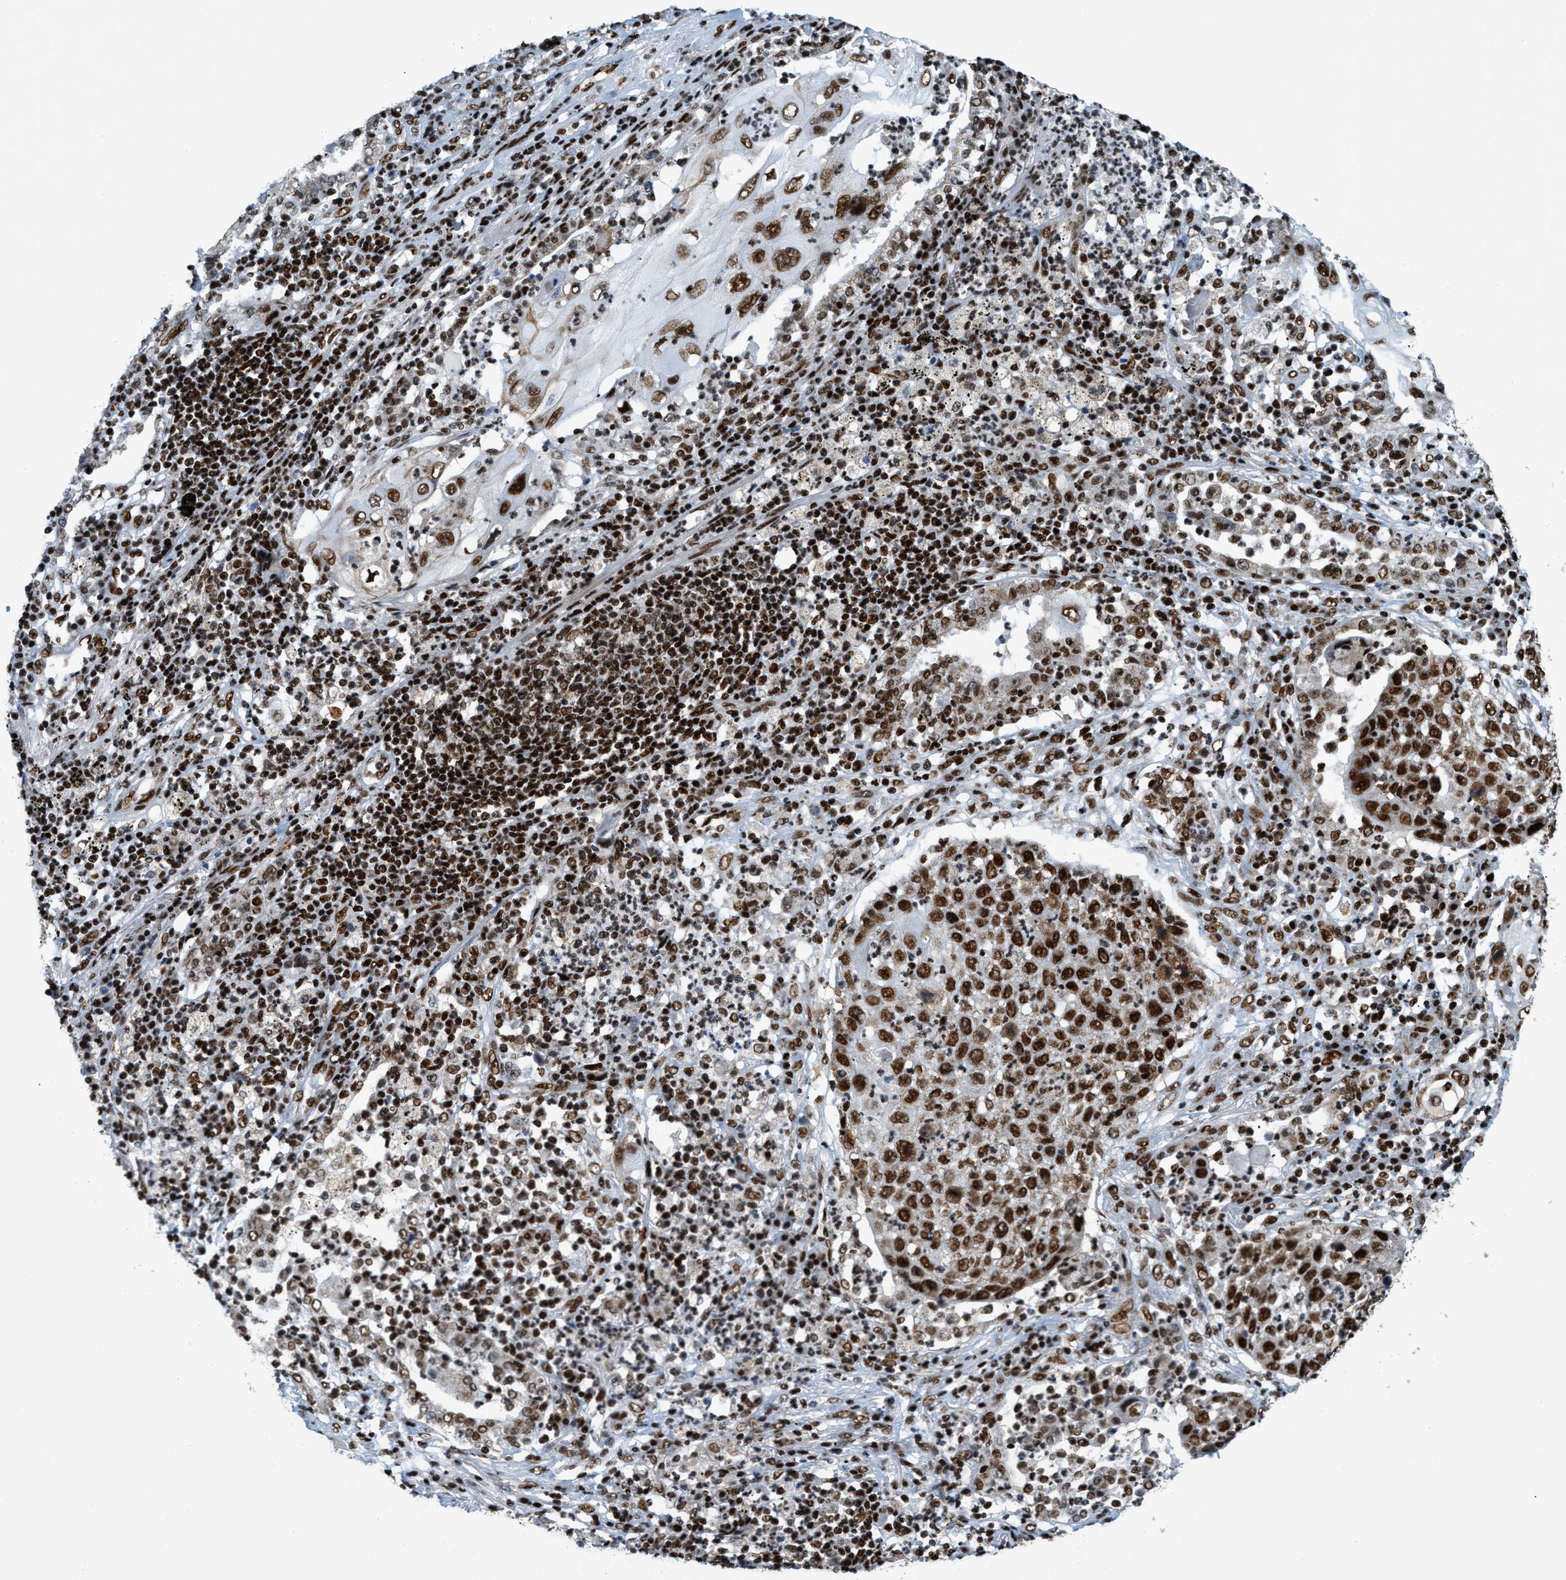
{"staining": {"intensity": "strong", "quantity": ">75%", "location": "nuclear"}, "tissue": "lung cancer", "cell_type": "Tumor cells", "image_type": "cancer", "snomed": [{"axis": "morphology", "description": "Squamous cell carcinoma, NOS"}, {"axis": "topography", "description": "Lung"}], "caption": "Lung cancer (squamous cell carcinoma) stained with a protein marker exhibits strong staining in tumor cells.", "gene": "GABPB1", "patient": {"sex": "female", "age": 63}}